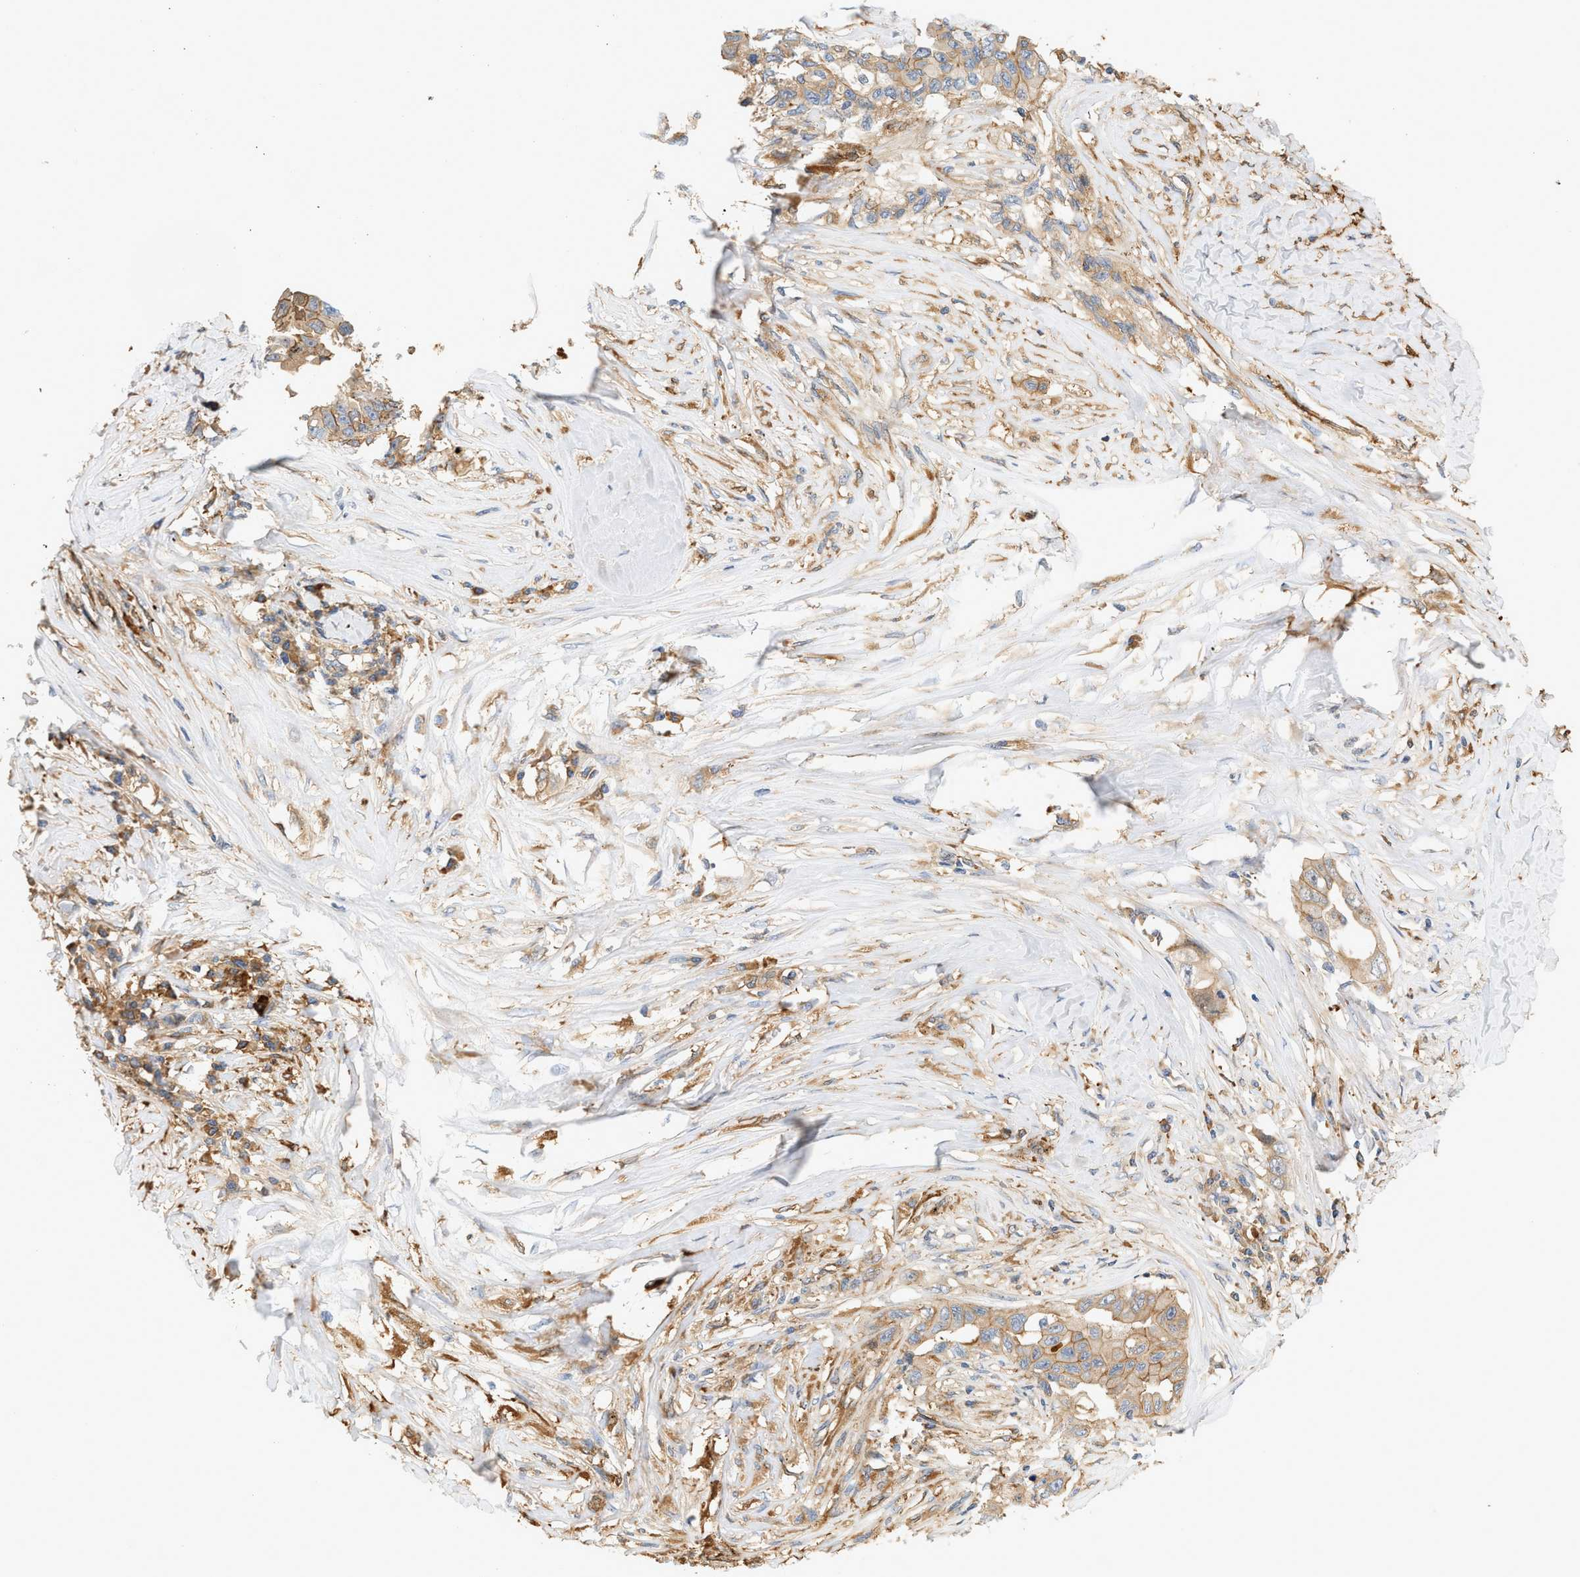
{"staining": {"intensity": "weak", "quantity": ">75%", "location": "cytoplasmic/membranous"}, "tissue": "lung cancer", "cell_type": "Tumor cells", "image_type": "cancer", "snomed": [{"axis": "morphology", "description": "Adenocarcinoma, NOS"}, {"axis": "topography", "description": "Lung"}], "caption": "Human lung cancer stained for a protein (brown) reveals weak cytoplasmic/membranous positive expression in approximately >75% of tumor cells.", "gene": "CTXN1", "patient": {"sex": "female", "age": 51}}